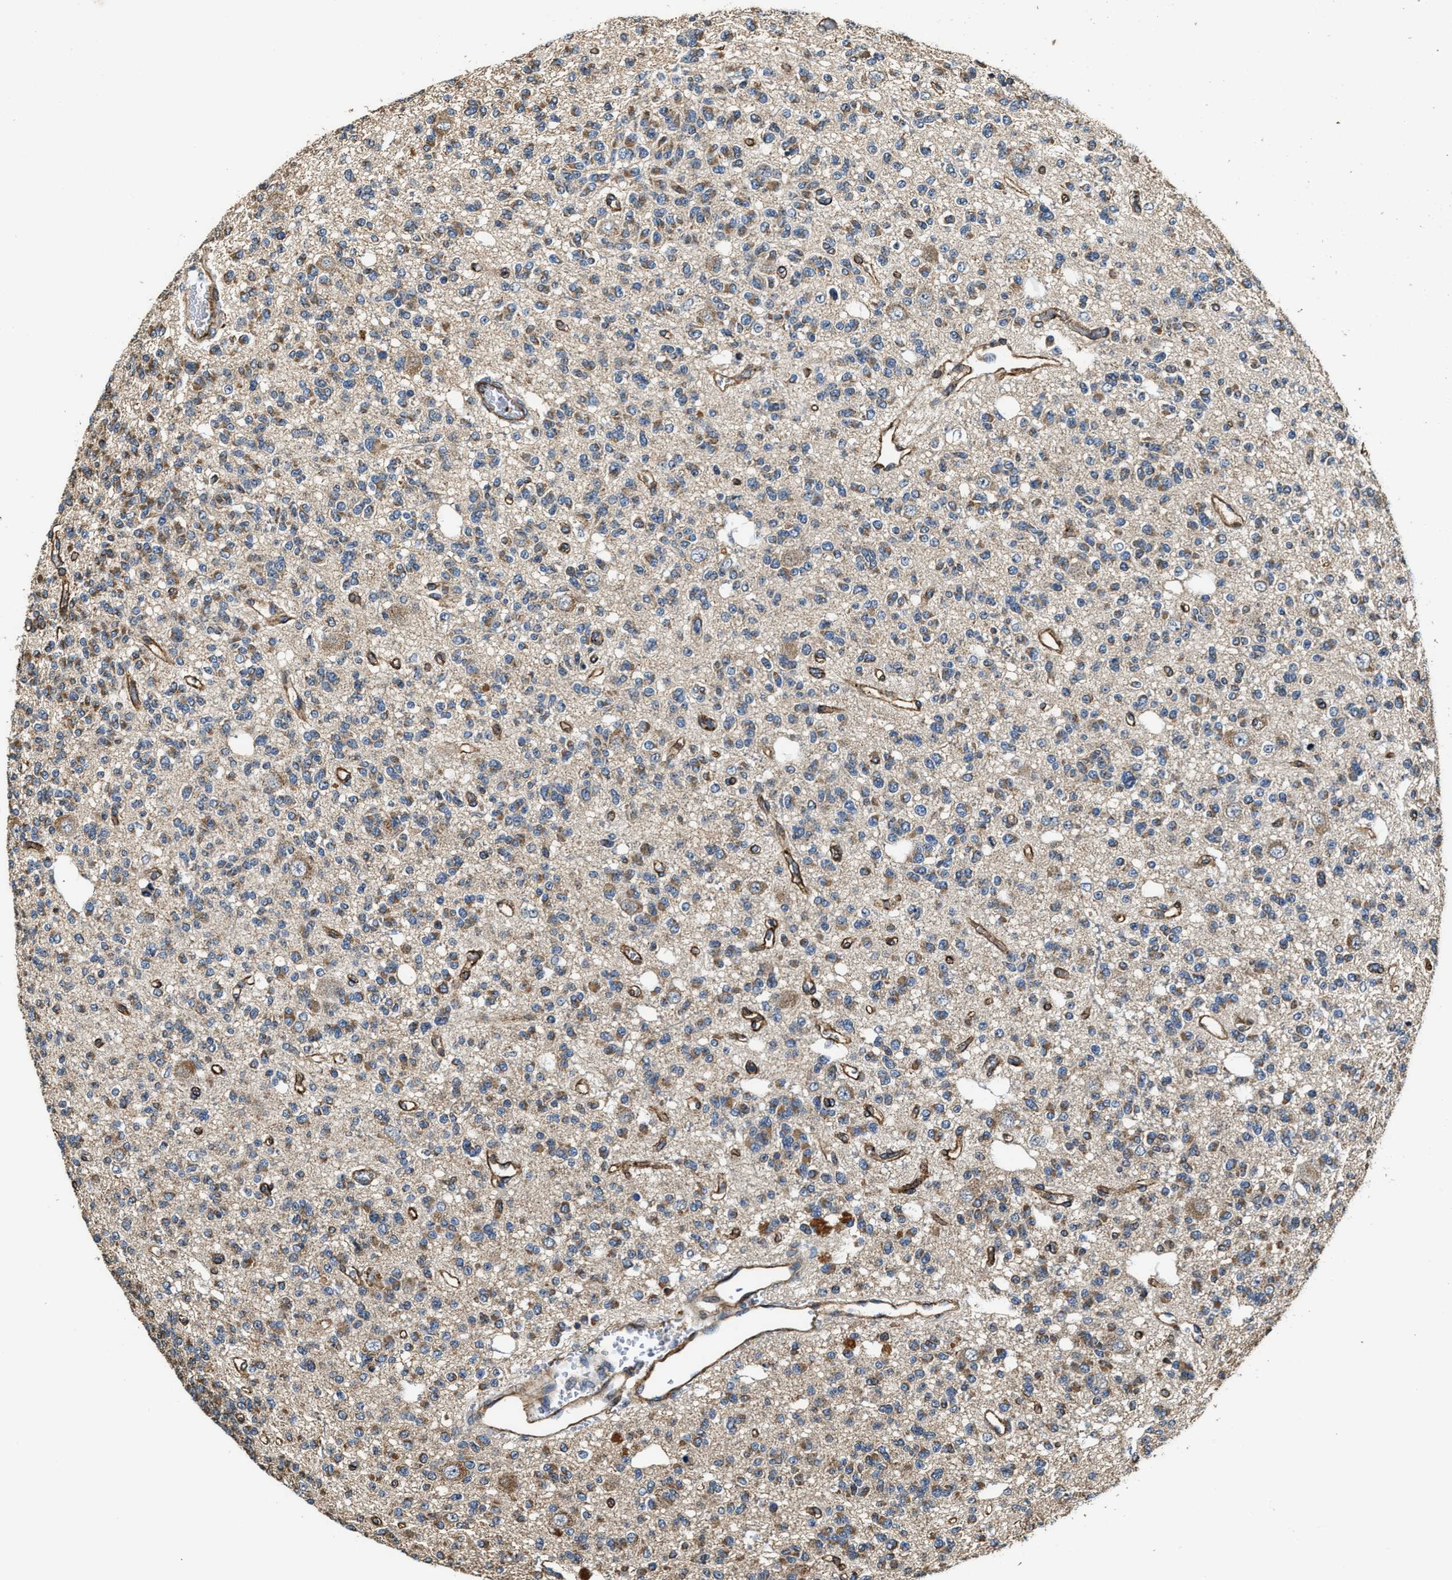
{"staining": {"intensity": "moderate", "quantity": "25%-75%", "location": "cytoplasmic/membranous"}, "tissue": "glioma", "cell_type": "Tumor cells", "image_type": "cancer", "snomed": [{"axis": "morphology", "description": "Glioma, malignant, Low grade"}, {"axis": "topography", "description": "Brain"}], "caption": "High-power microscopy captured an immunohistochemistry (IHC) micrograph of malignant low-grade glioma, revealing moderate cytoplasmic/membranous positivity in approximately 25%-75% of tumor cells.", "gene": "GFRA3", "patient": {"sex": "male", "age": 38}}